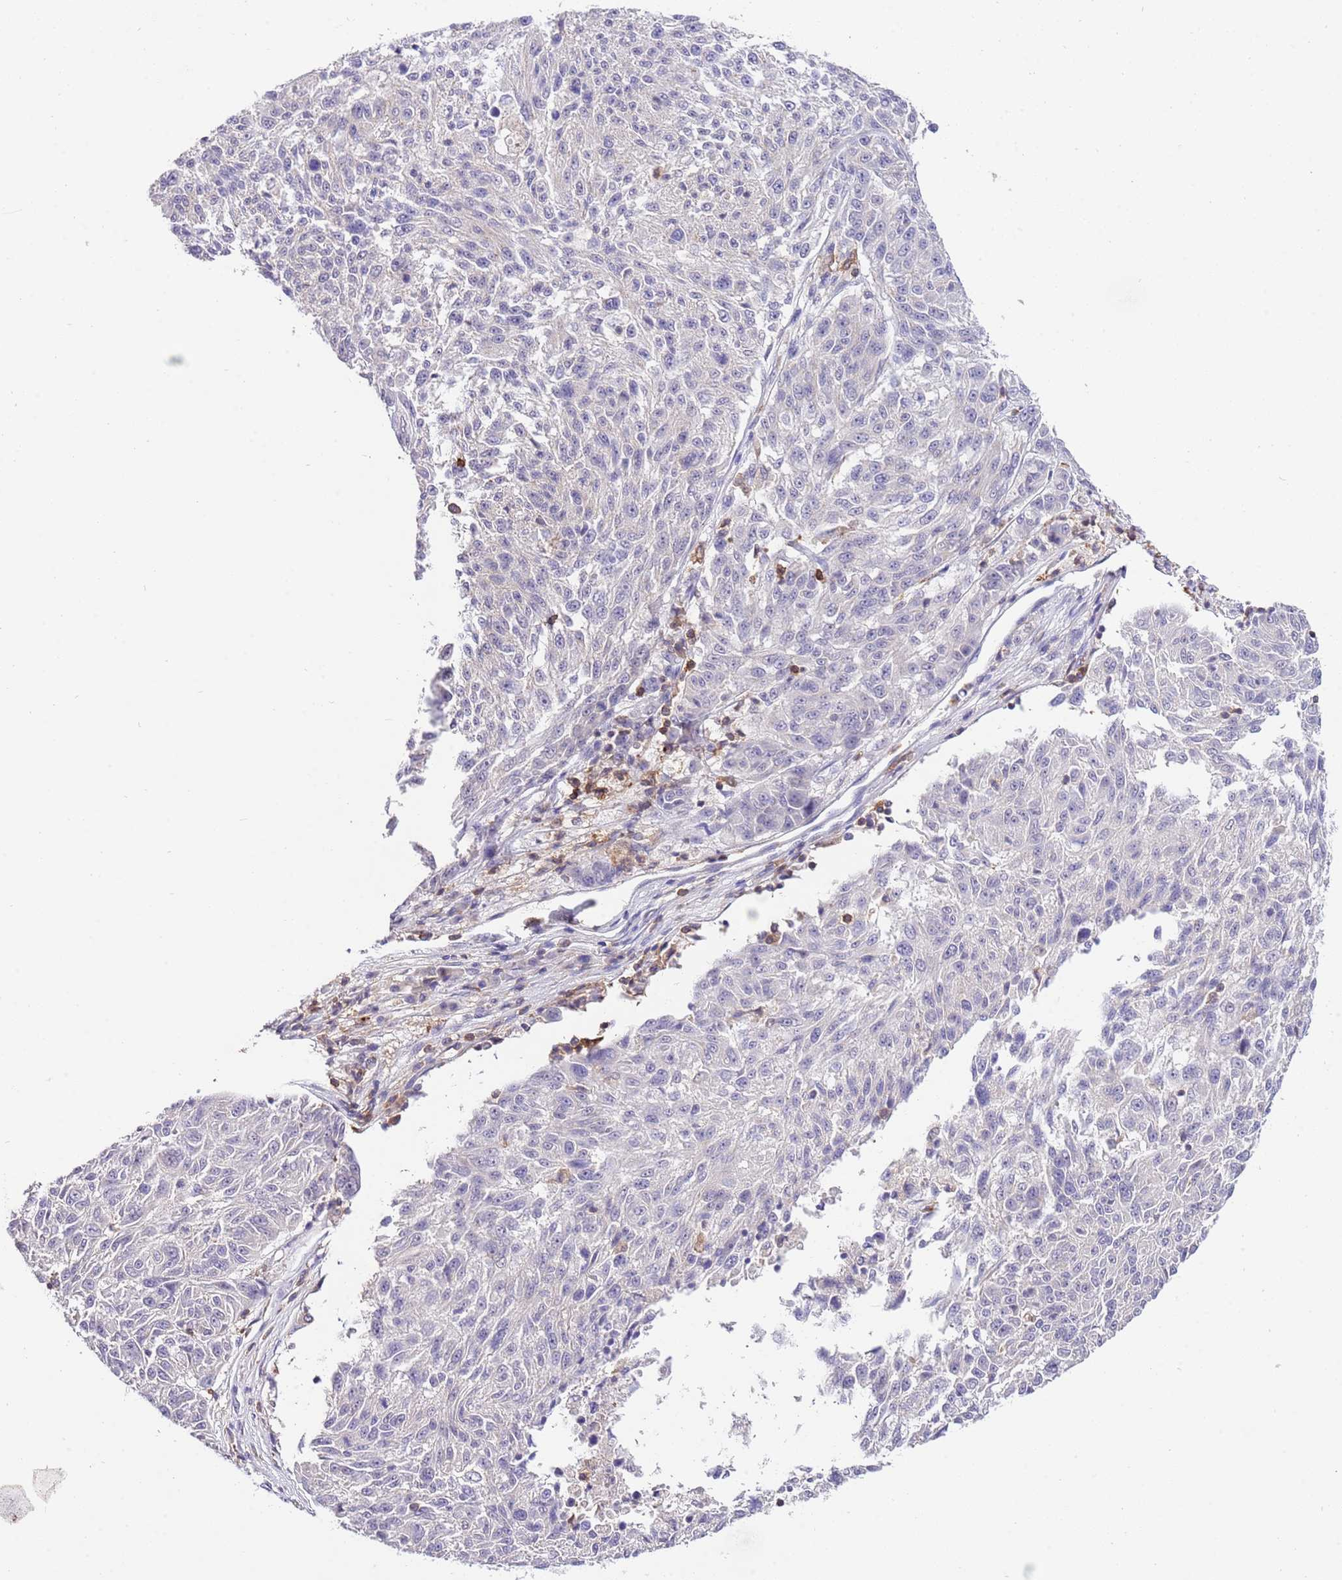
{"staining": {"intensity": "negative", "quantity": "none", "location": "none"}, "tissue": "melanoma", "cell_type": "Tumor cells", "image_type": "cancer", "snomed": [{"axis": "morphology", "description": "Malignant melanoma, NOS"}, {"axis": "topography", "description": "Skin"}], "caption": "Tumor cells show no significant protein positivity in melanoma.", "gene": "EFHD1", "patient": {"sex": "male", "age": 53}}